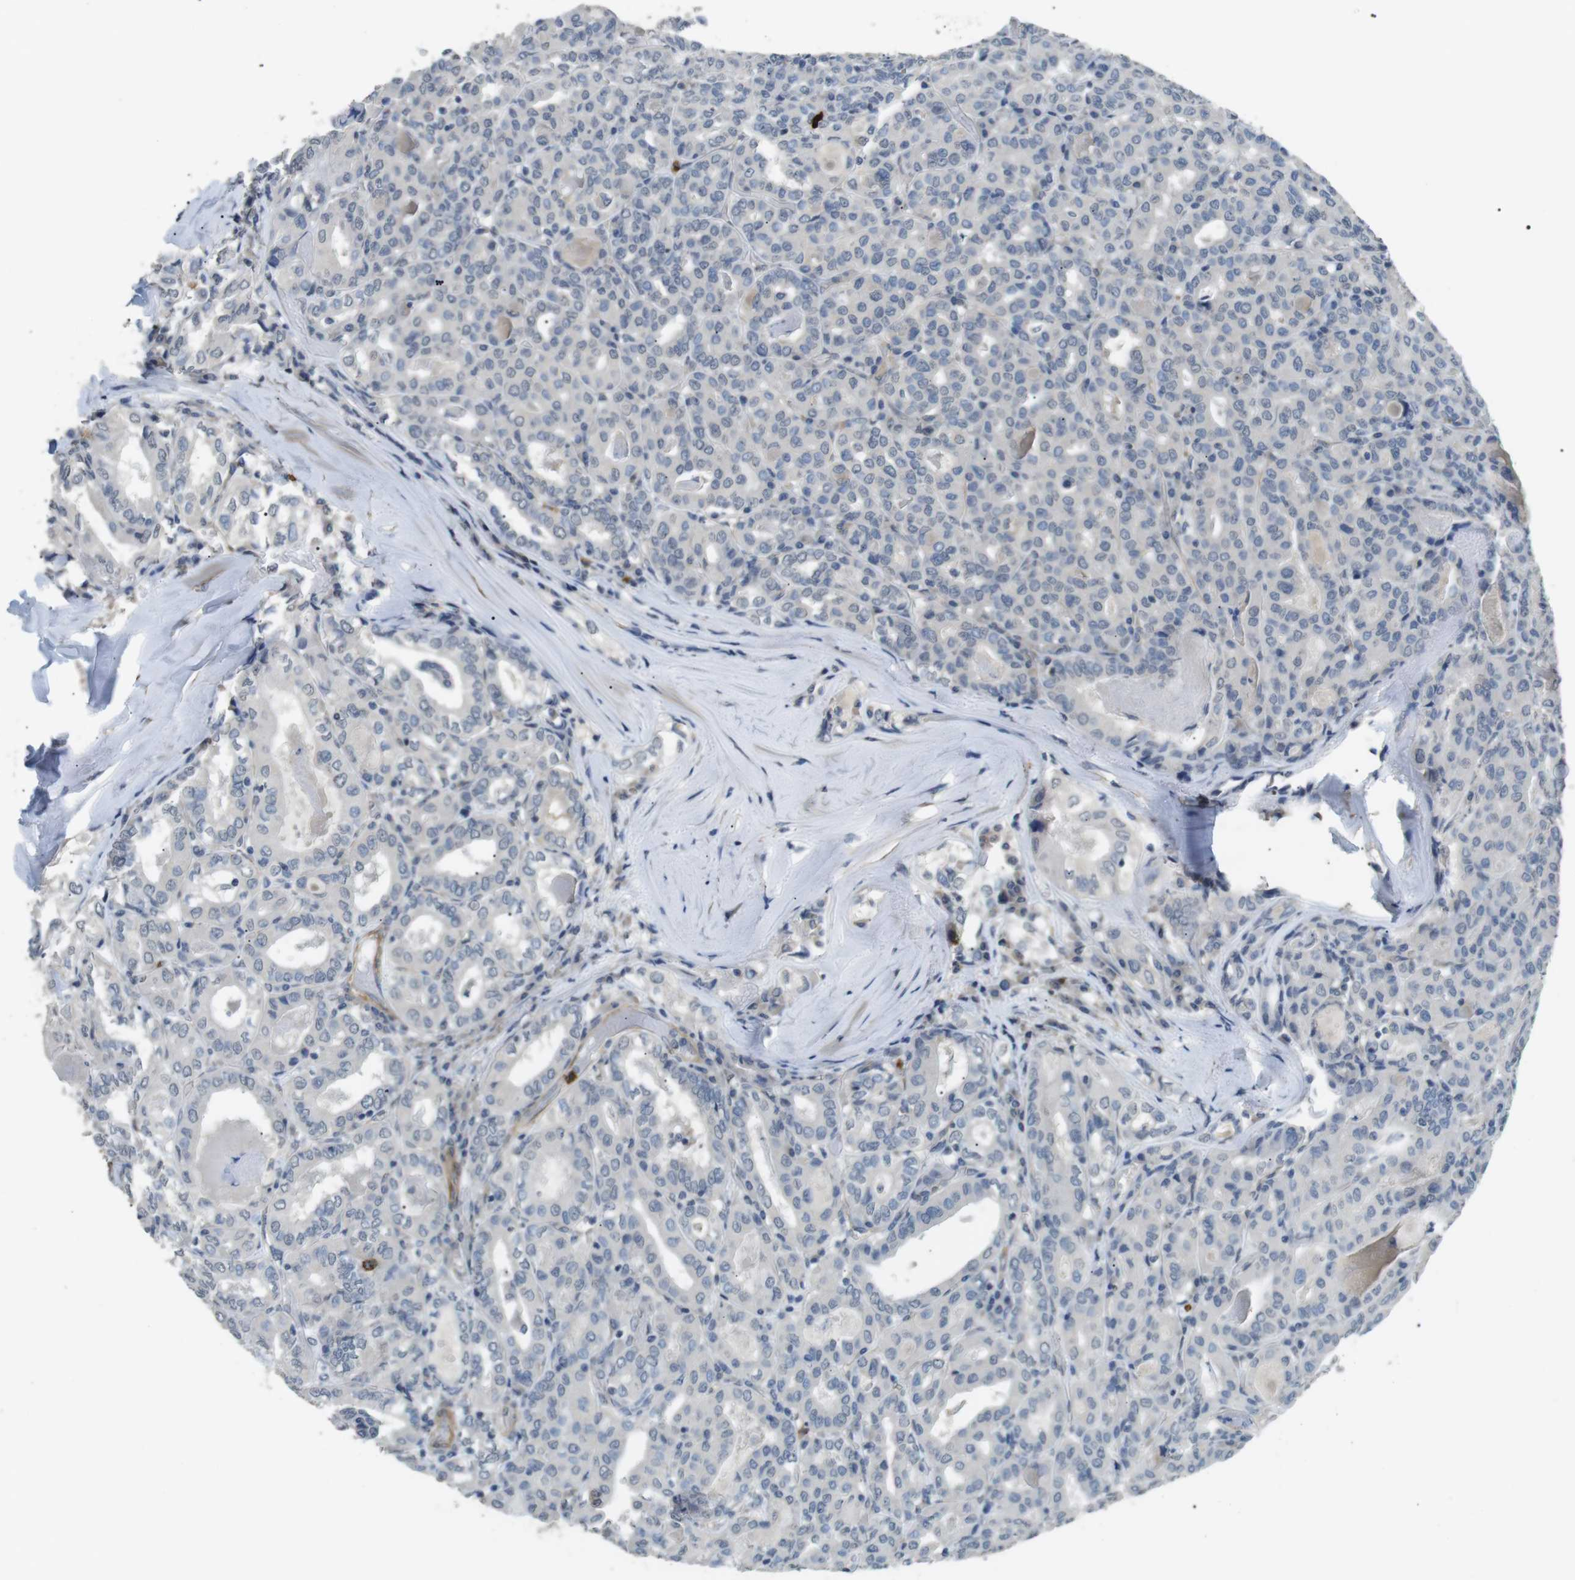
{"staining": {"intensity": "negative", "quantity": "none", "location": "none"}, "tissue": "thyroid cancer", "cell_type": "Tumor cells", "image_type": "cancer", "snomed": [{"axis": "morphology", "description": "Papillary adenocarcinoma, NOS"}, {"axis": "topography", "description": "Thyroid gland"}], "caption": "High magnification brightfield microscopy of papillary adenocarcinoma (thyroid) stained with DAB (3,3'-diaminobenzidine) (brown) and counterstained with hematoxylin (blue): tumor cells show no significant expression.", "gene": "GZMM", "patient": {"sex": "female", "age": 42}}